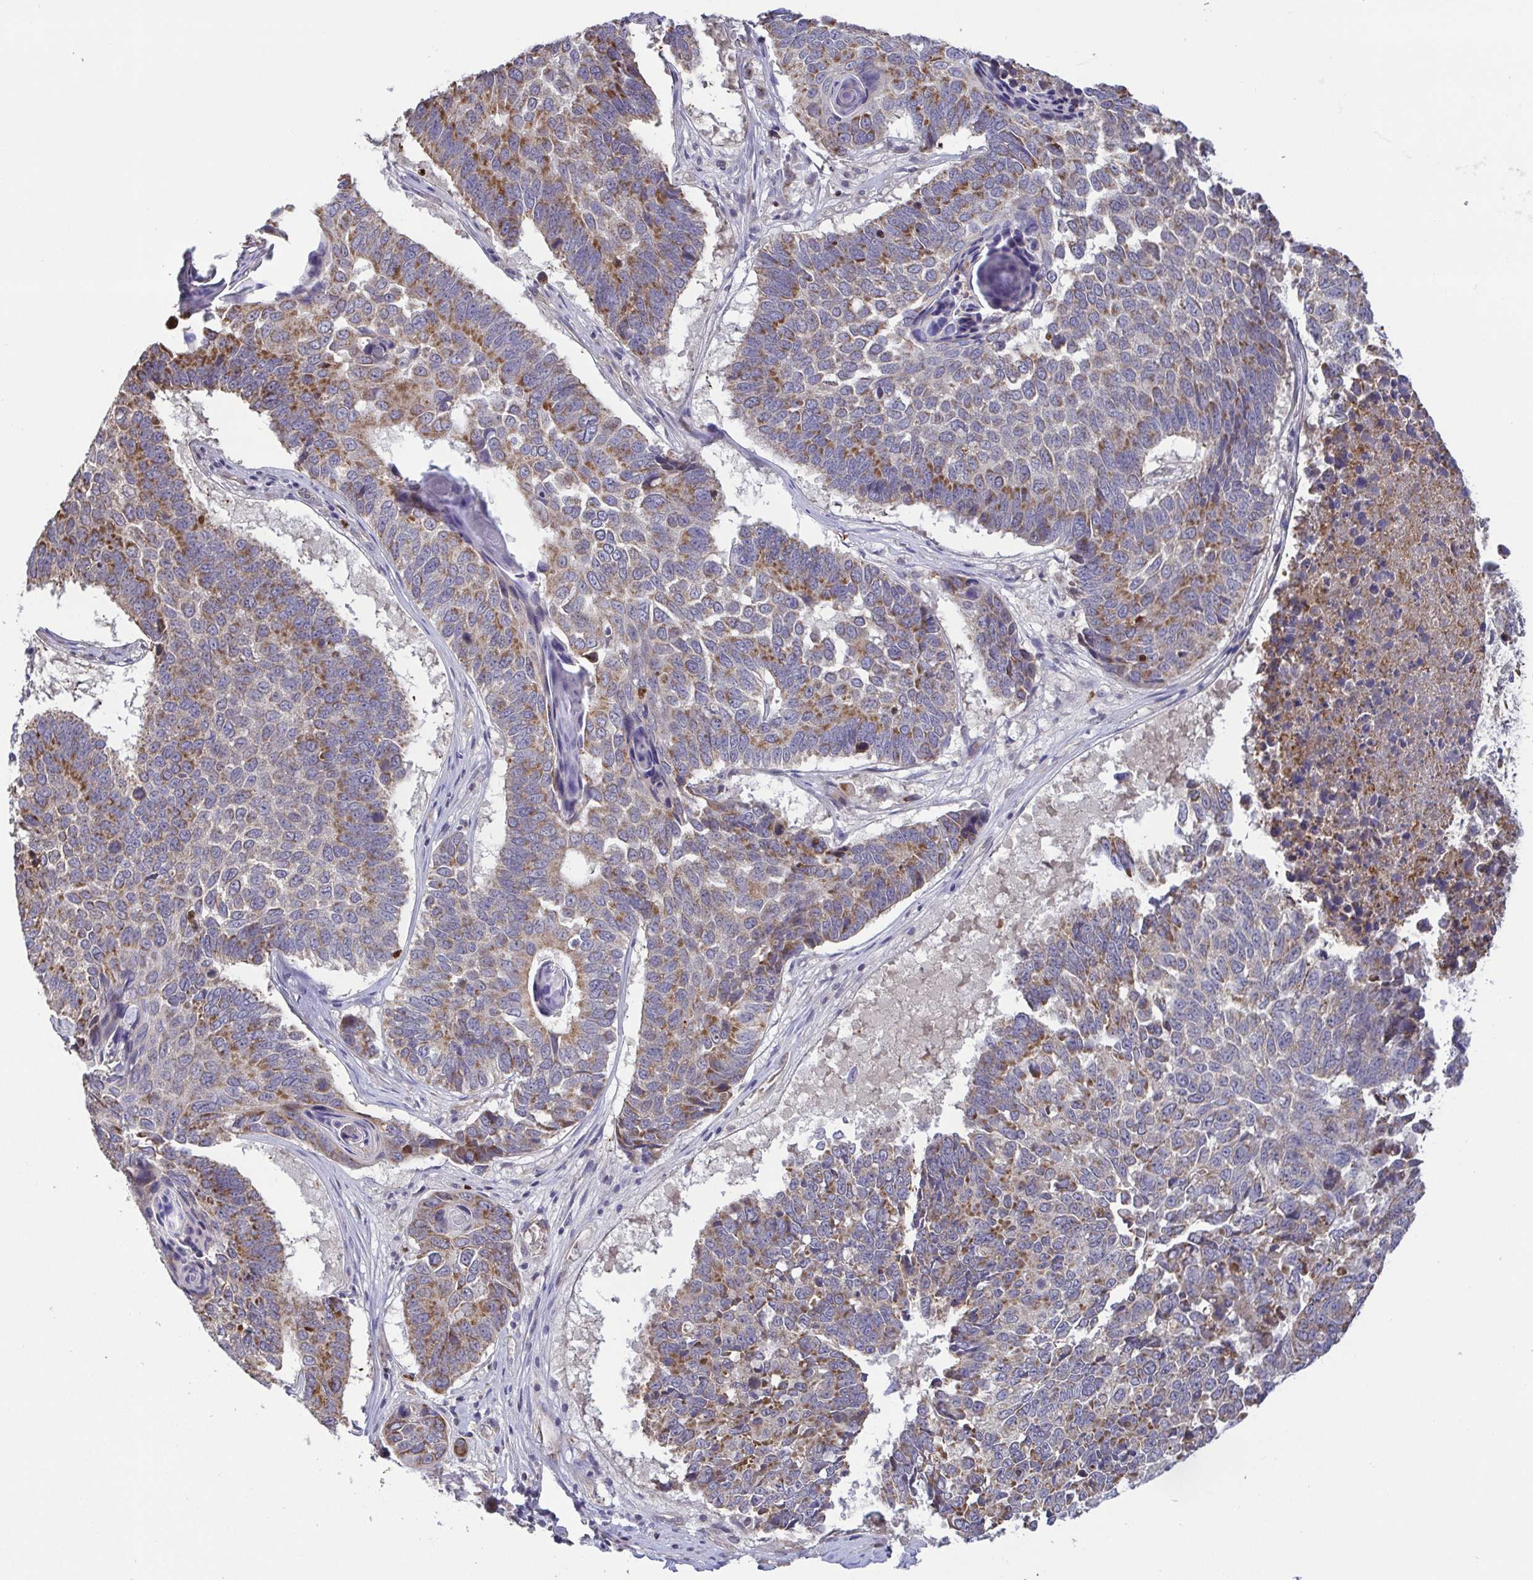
{"staining": {"intensity": "moderate", "quantity": "25%-75%", "location": "cytoplasmic/membranous"}, "tissue": "lung cancer", "cell_type": "Tumor cells", "image_type": "cancer", "snomed": [{"axis": "morphology", "description": "Squamous cell carcinoma, NOS"}, {"axis": "topography", "description": "Lung"}], "caption": "DAB (3,3'-diaminobenzidine) immunohistochemical staining of squamous cell carcinoma (lung) demonstrates moderate cytoplasmic/membranous protein expression in about 25%-75% of tumor cells.", "gene": "OSBPL7", "patient": {"sex": "male", "age": 73}}